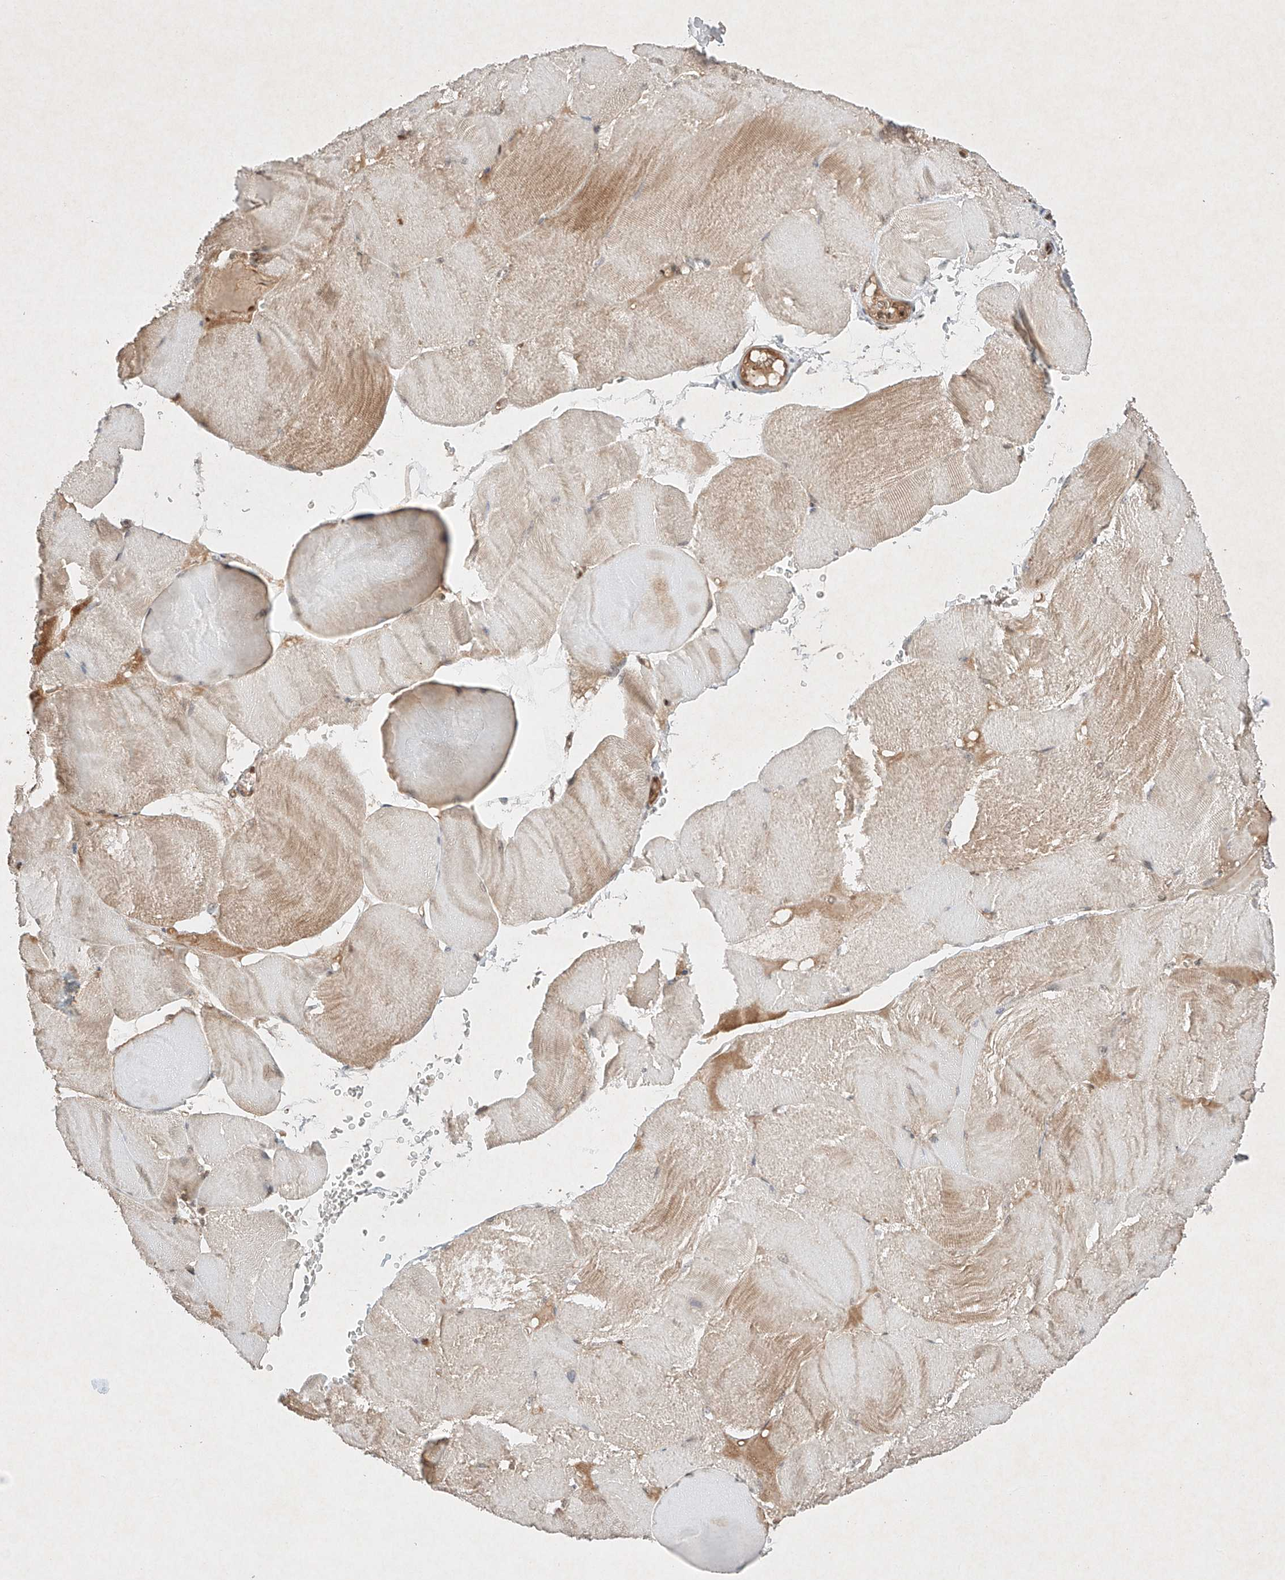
{"staining": {"intensity": "weak", "quantity": "<25%", "location": "cytoplasmic/membranous"}, "tissue": "skeletal muscle", "cell_type": "Myocytes", "image_type": "normal", "snomed": [{"axis": "morphology", "description": "Normal tissue, NOS"}, {"axis": "morphology", "description": "Basal cell carcinoma"}, {"axis": "topography", "description": "Skeletal muscle"}], "caption": "An immunohistochemistry photomicrograph of benign skeletal muscle is shown. There is no staining in myocytes of skeletal muscle.", "gene": "RNF31", "patient": {"sex": "female", "age": 64}}